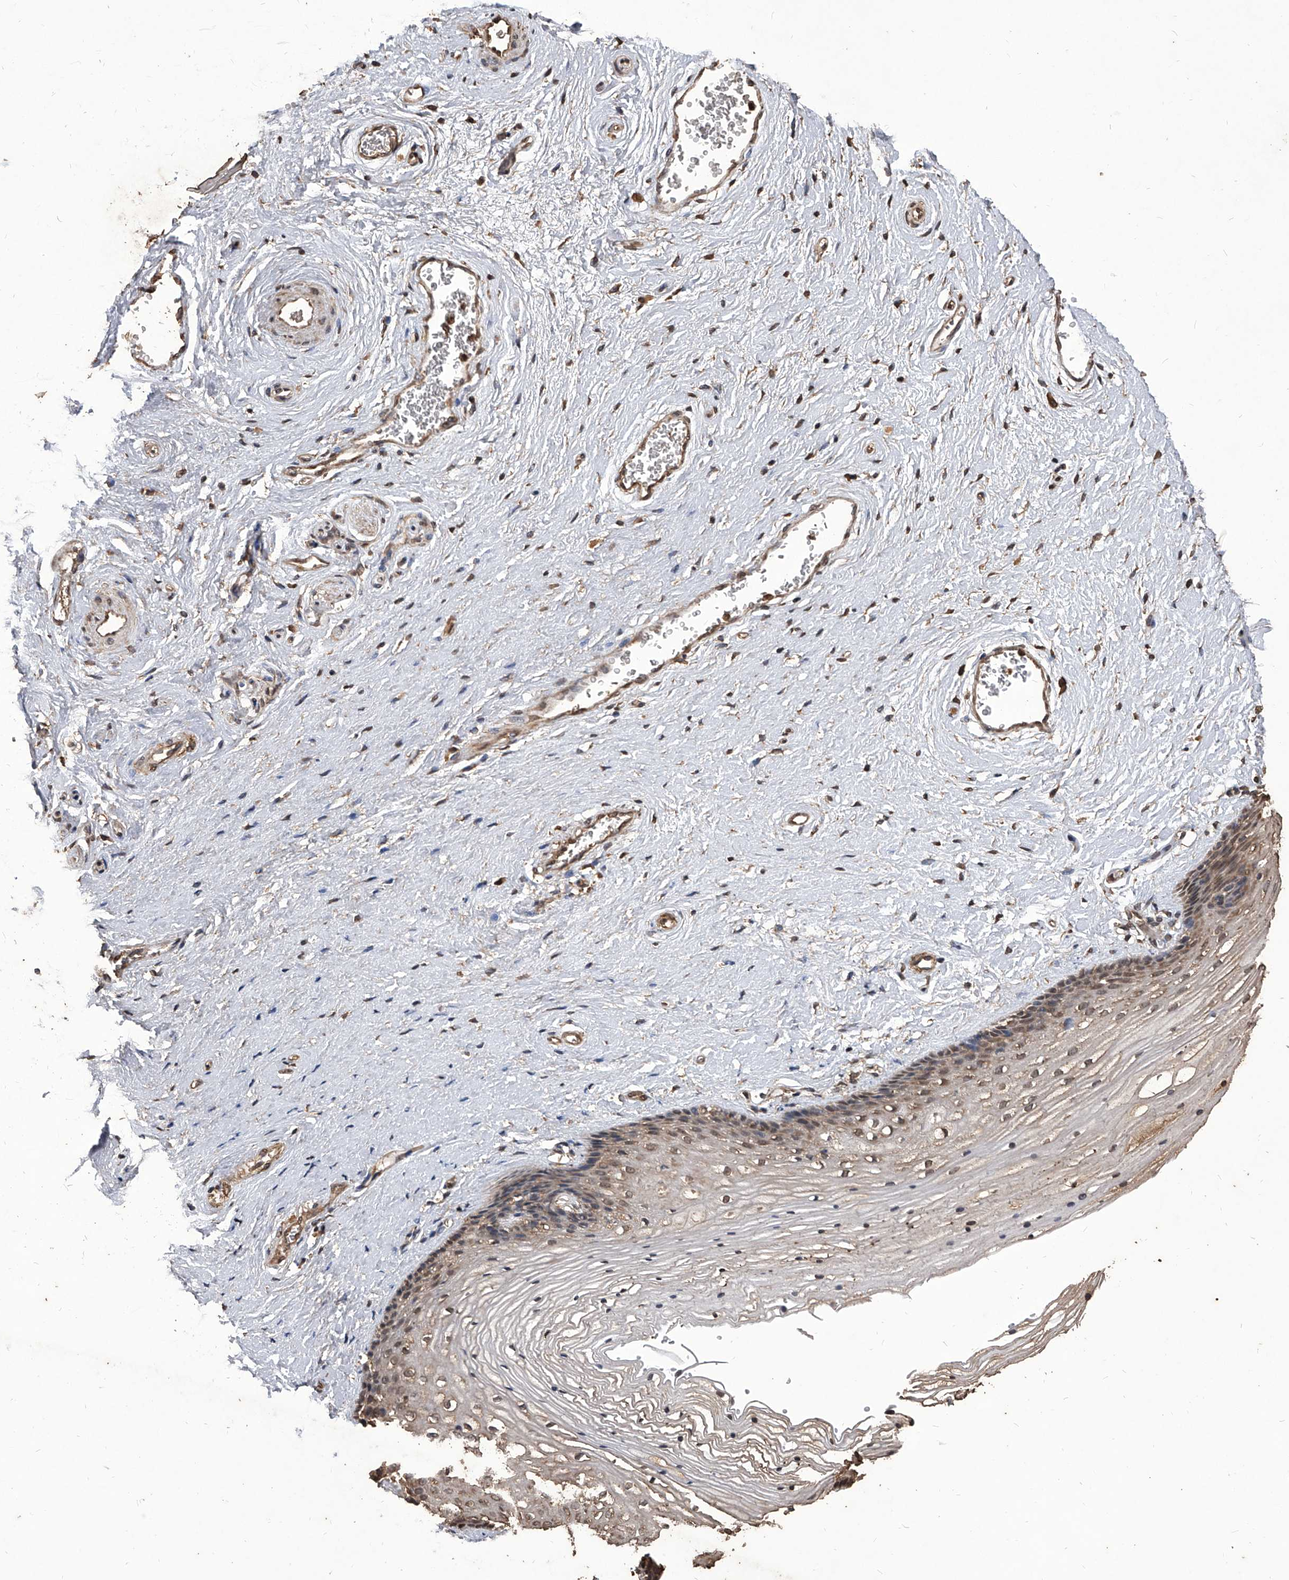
{"staining": {"intensity": "weak", "quantity": ">75%", "location": "nuclear"}, "tissue": "vagina", "cell_type": "Squamous epithelial cells", "image_type": "normal", "snomed": [{"axis": "morphology", "description": "Normal tissue, NOS"}, {"axis": "topography", "description": "Vagina"}], "caption": "Vagina stained with DAB (3,3'-diaminobenzidine) IHC reveals low levels of weak nuclear staining in approximately >75% of squamous epithelial cells. The staining is performed using DAB (3,3'-diaminobenzidine) brown chromogen to label protein expression. The nuclei are counter-stained blue using hematoxylin.", "gene": "FBXL4", "patient": {"sex": "female", "age": 46}}